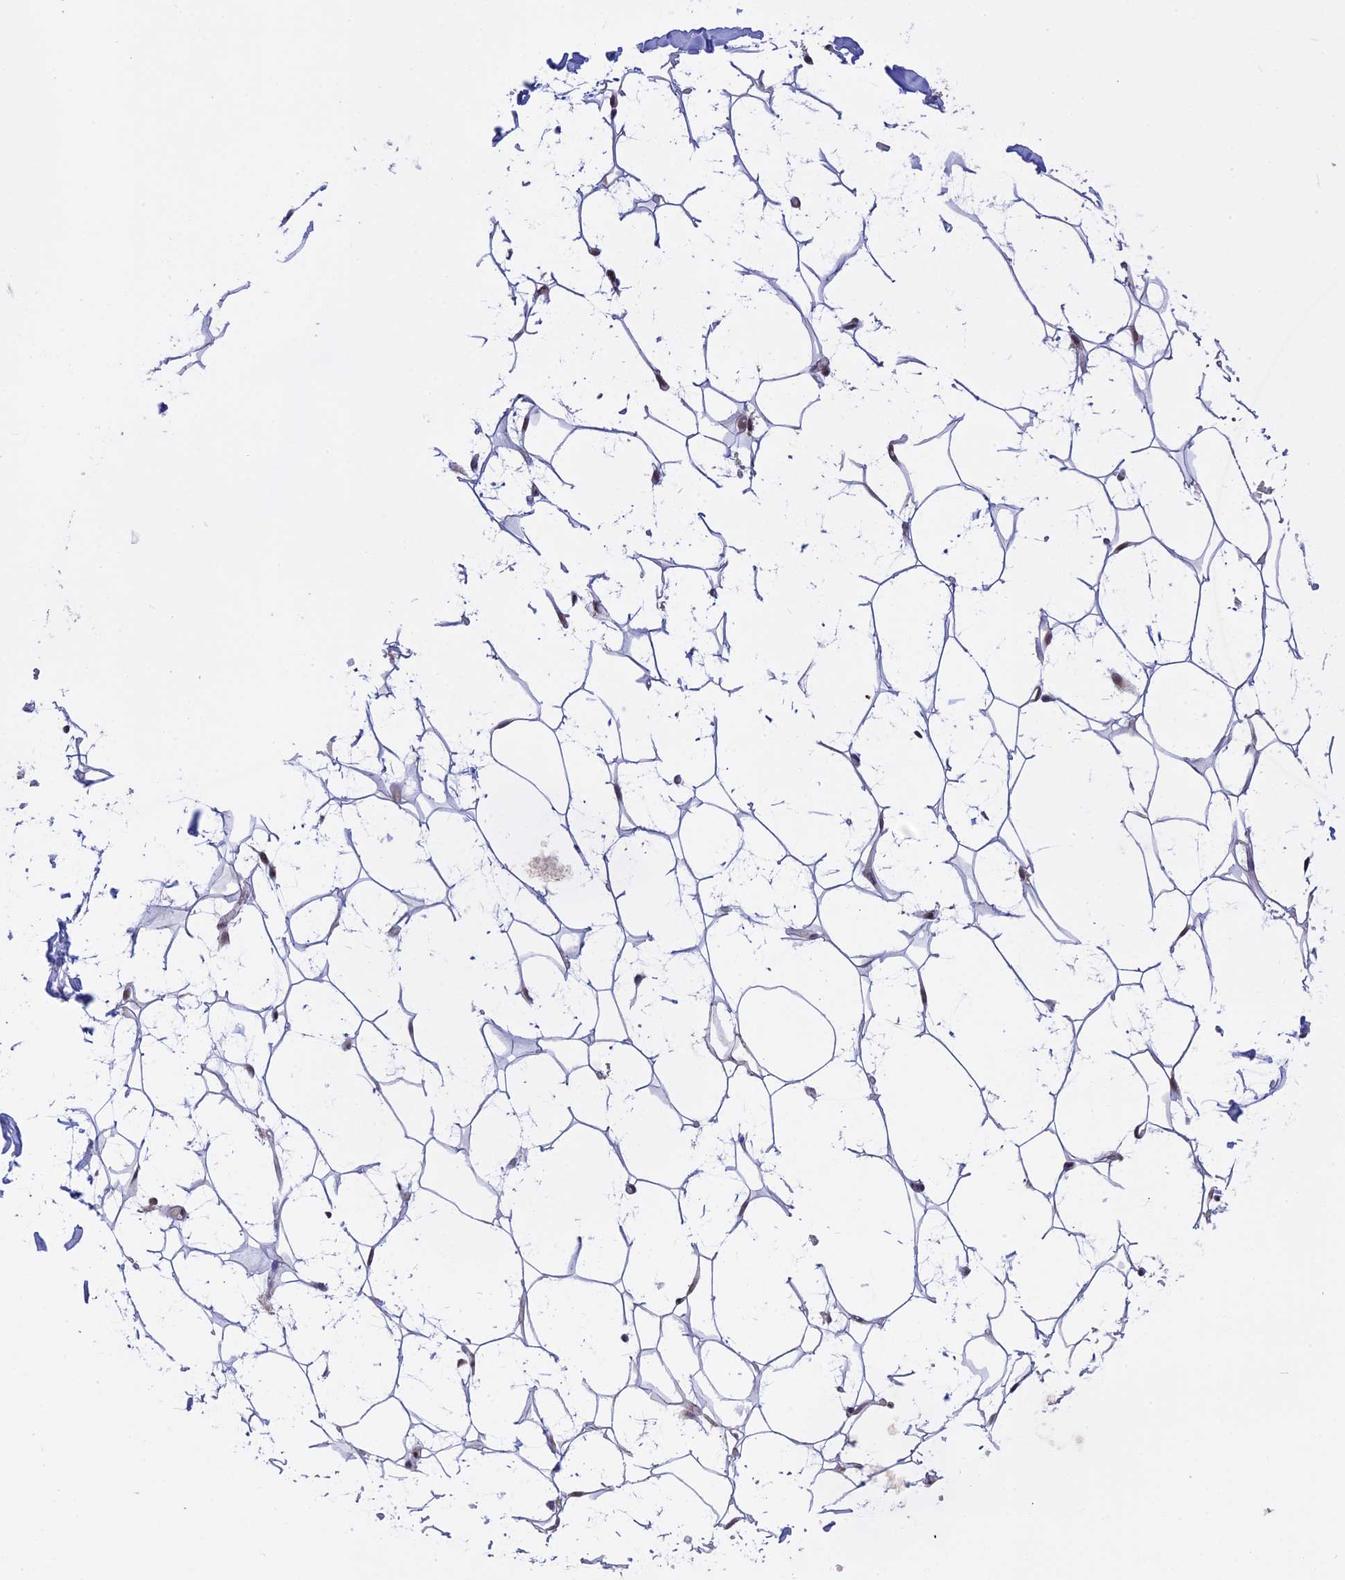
{"staining": {"intensity": "weak", "quantity": ">75%", "location": "cytoplasmic/membranous,nuclear"}, "tissue": "adipose tissue", "cell_type": "Adipocytes", "image_type": "normal", "snomed": [{"axis": "morphology", "description": "Normal tissue, NOS"}, {"axis": "topography", "description": "Breast"}], "caption": "This micrograph demonstrates immunohistochemistry staining of normal human adipose tissue, with low weak cytoplasmic/membranous,nuclear positivity in about >75% of adipocytes.", "gene": "POLR2C", "patient": {"sex": "female", "age": 26}}